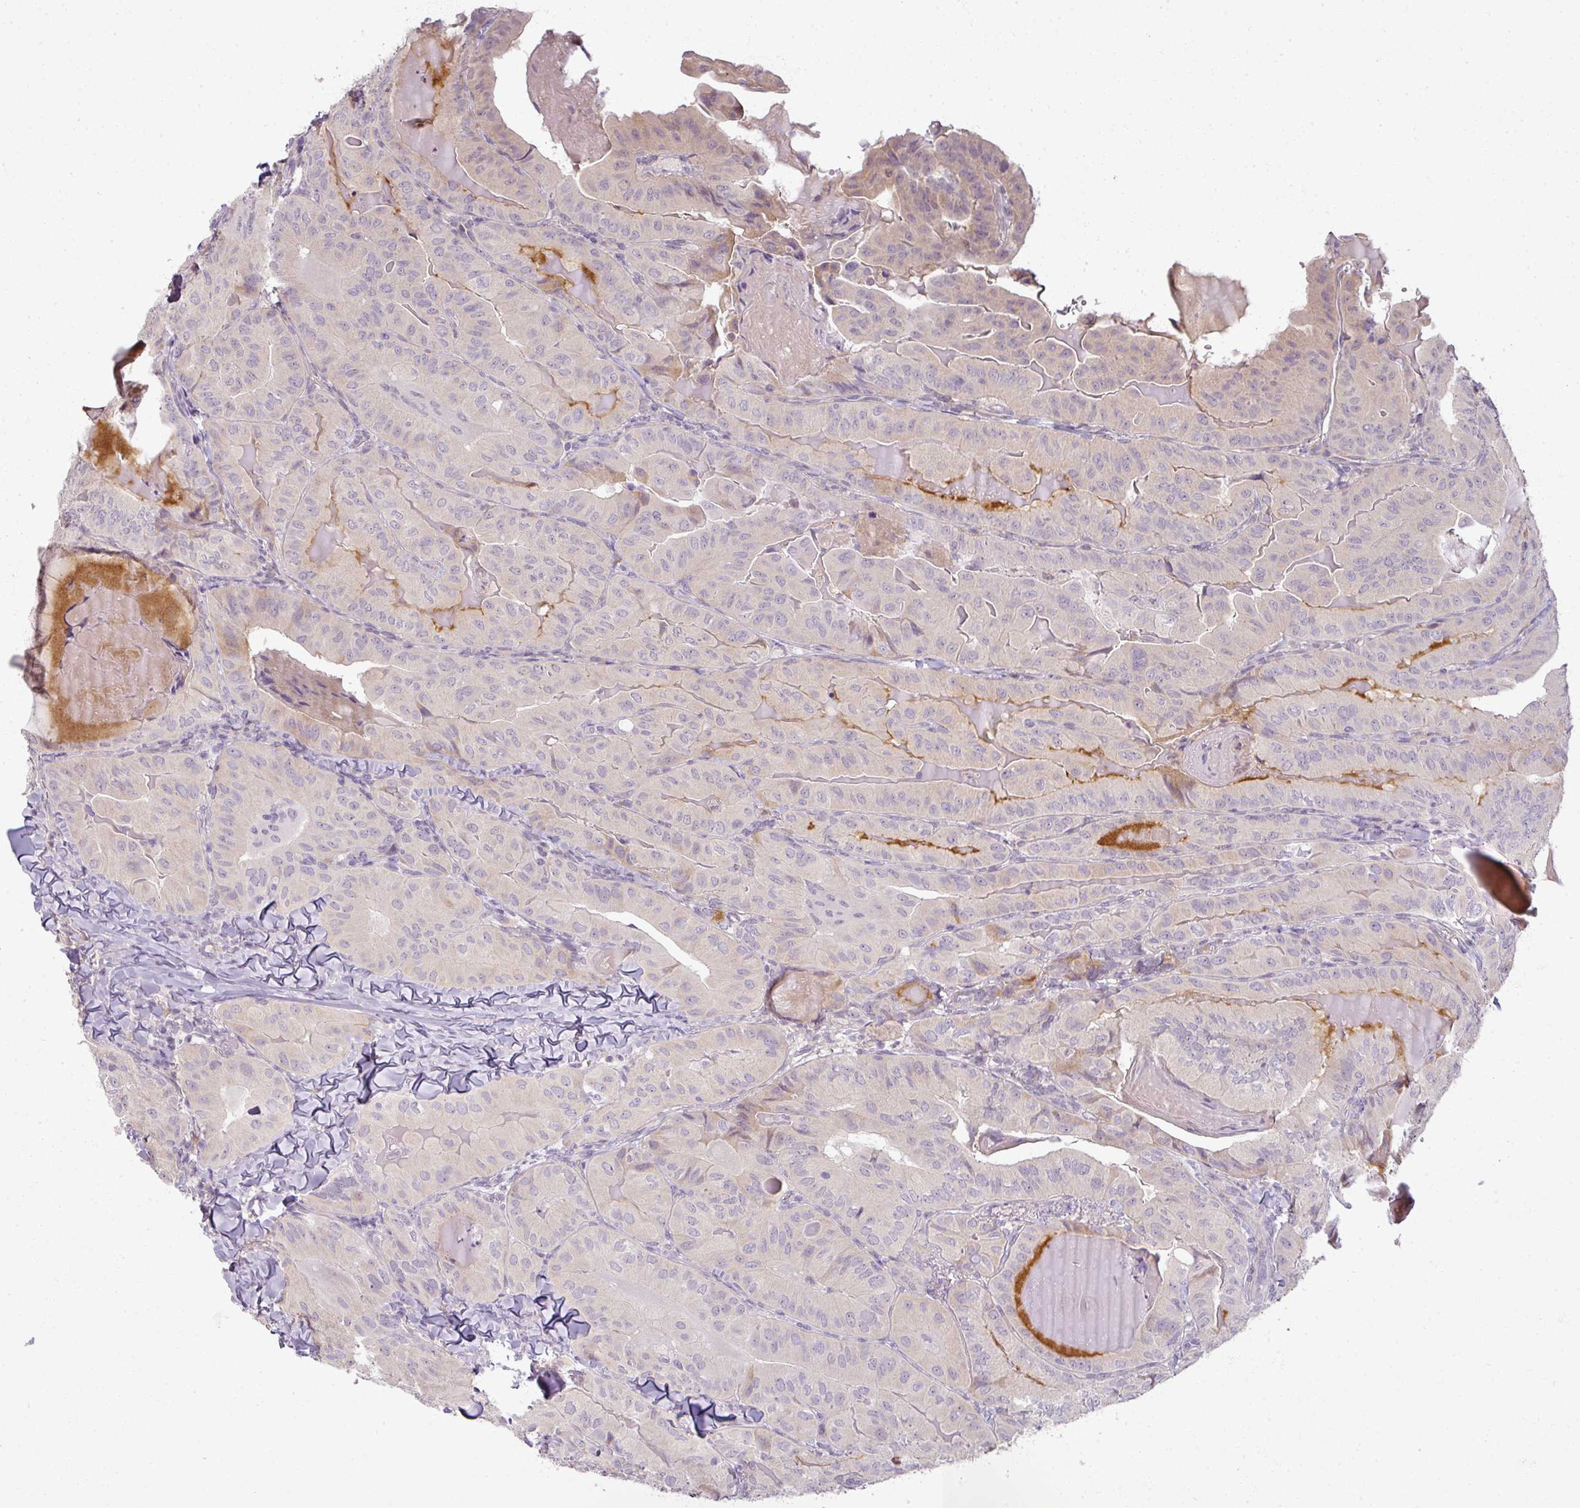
{"staining": {"intensity": "negative", "quantity": "none", "location": "none"}, "tissue": "thyroid cancer", "cell_type": "Tumor cells", "image_type": "cancer", "snomed": [{"axis": "morphology", "description": "Papillary adenocarcinoma, NOS"}, {"axis": "topography", "description": "Thyroid gland"}], "caption": "DAB immunohistochemical staining of thyroid papillary adenocarcinoma reveals no significant positivity in tumor cells.", "gene": "MYMK", "patient": {"sex": "female", "age": 68}}